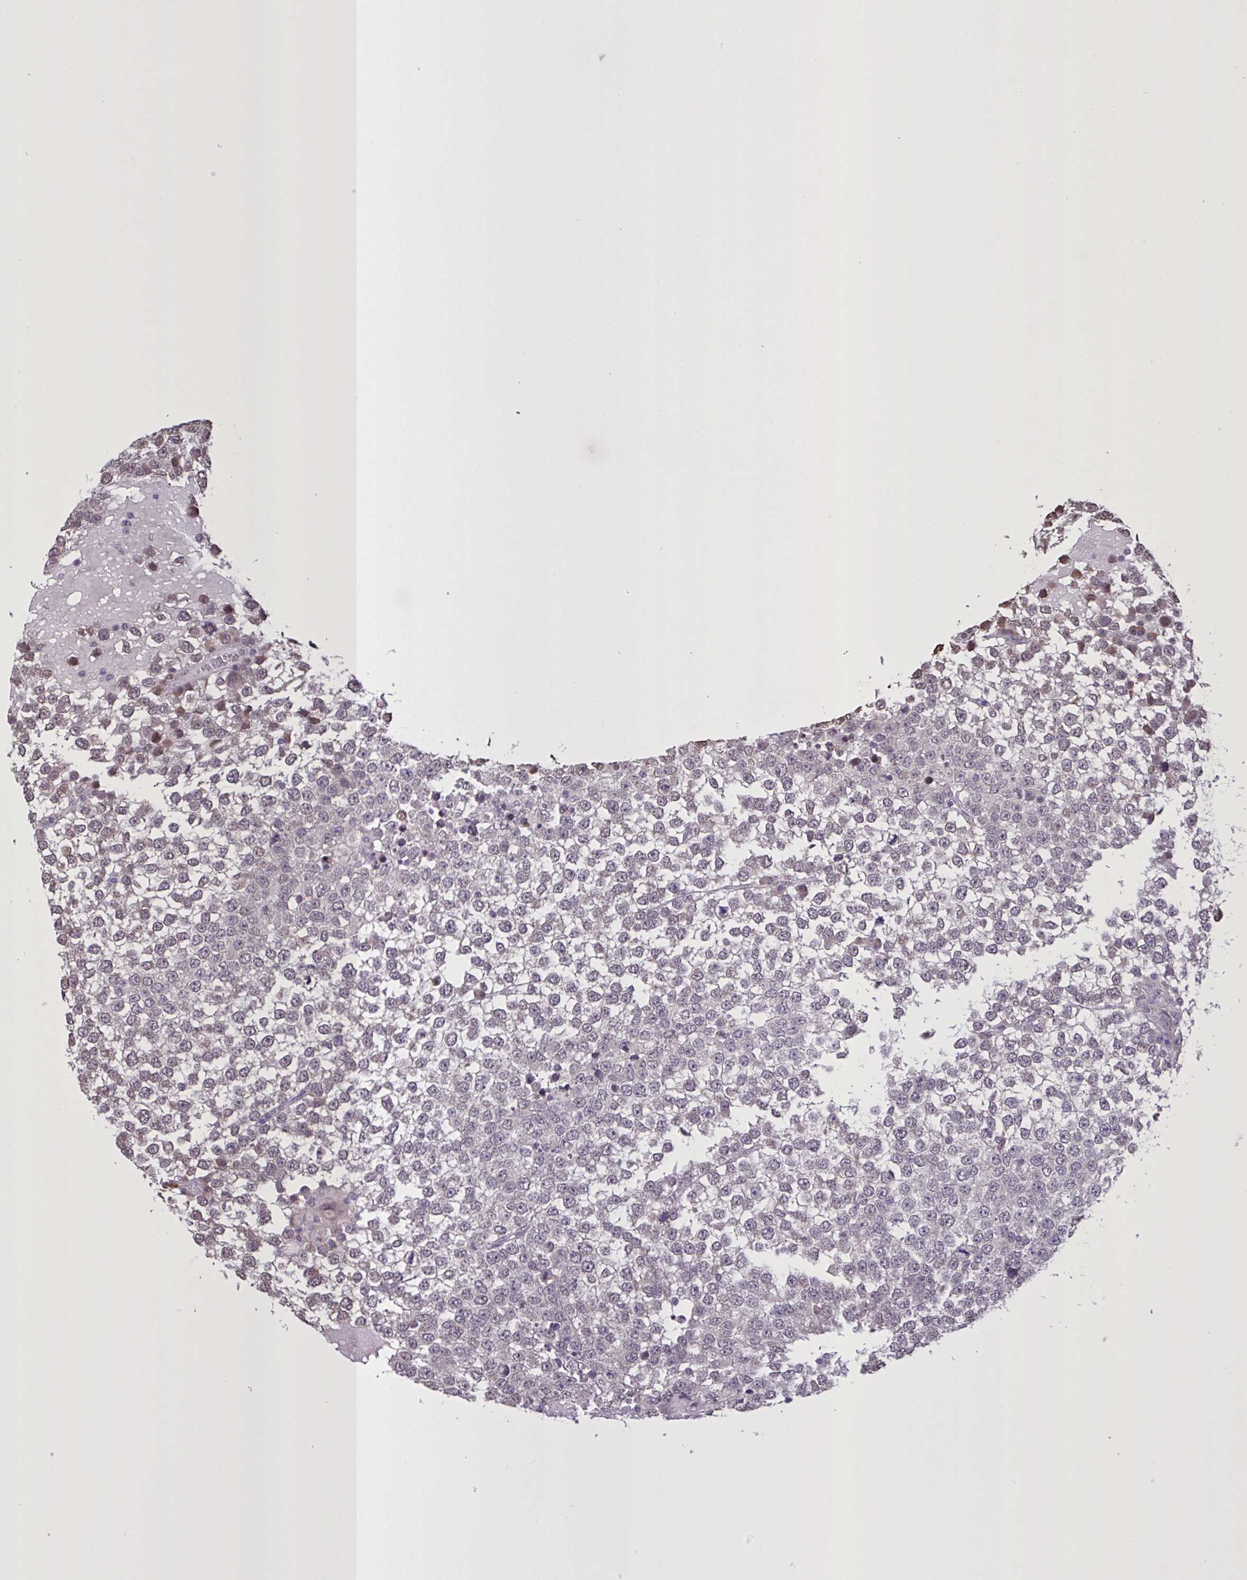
{"staining": {"intensity": "weak", "quantity": "25%-75%", "location": "nuclear"}, "tissue": "testis cancer", "cell_type": "Tumor cells", "image_type": "cancer", "snomed": [{"axis": "morphology", "description": "Seminoma, NOS"}, {"axis": "topography", "description": "Testis"}], "caption": "Protein staining demonstrates weak nuclear positivity in about 25%-75% of tumor cells in testis seminoma.", "gene": "MRGPRX2", "patient": {"sex": "male", "age": 65}}